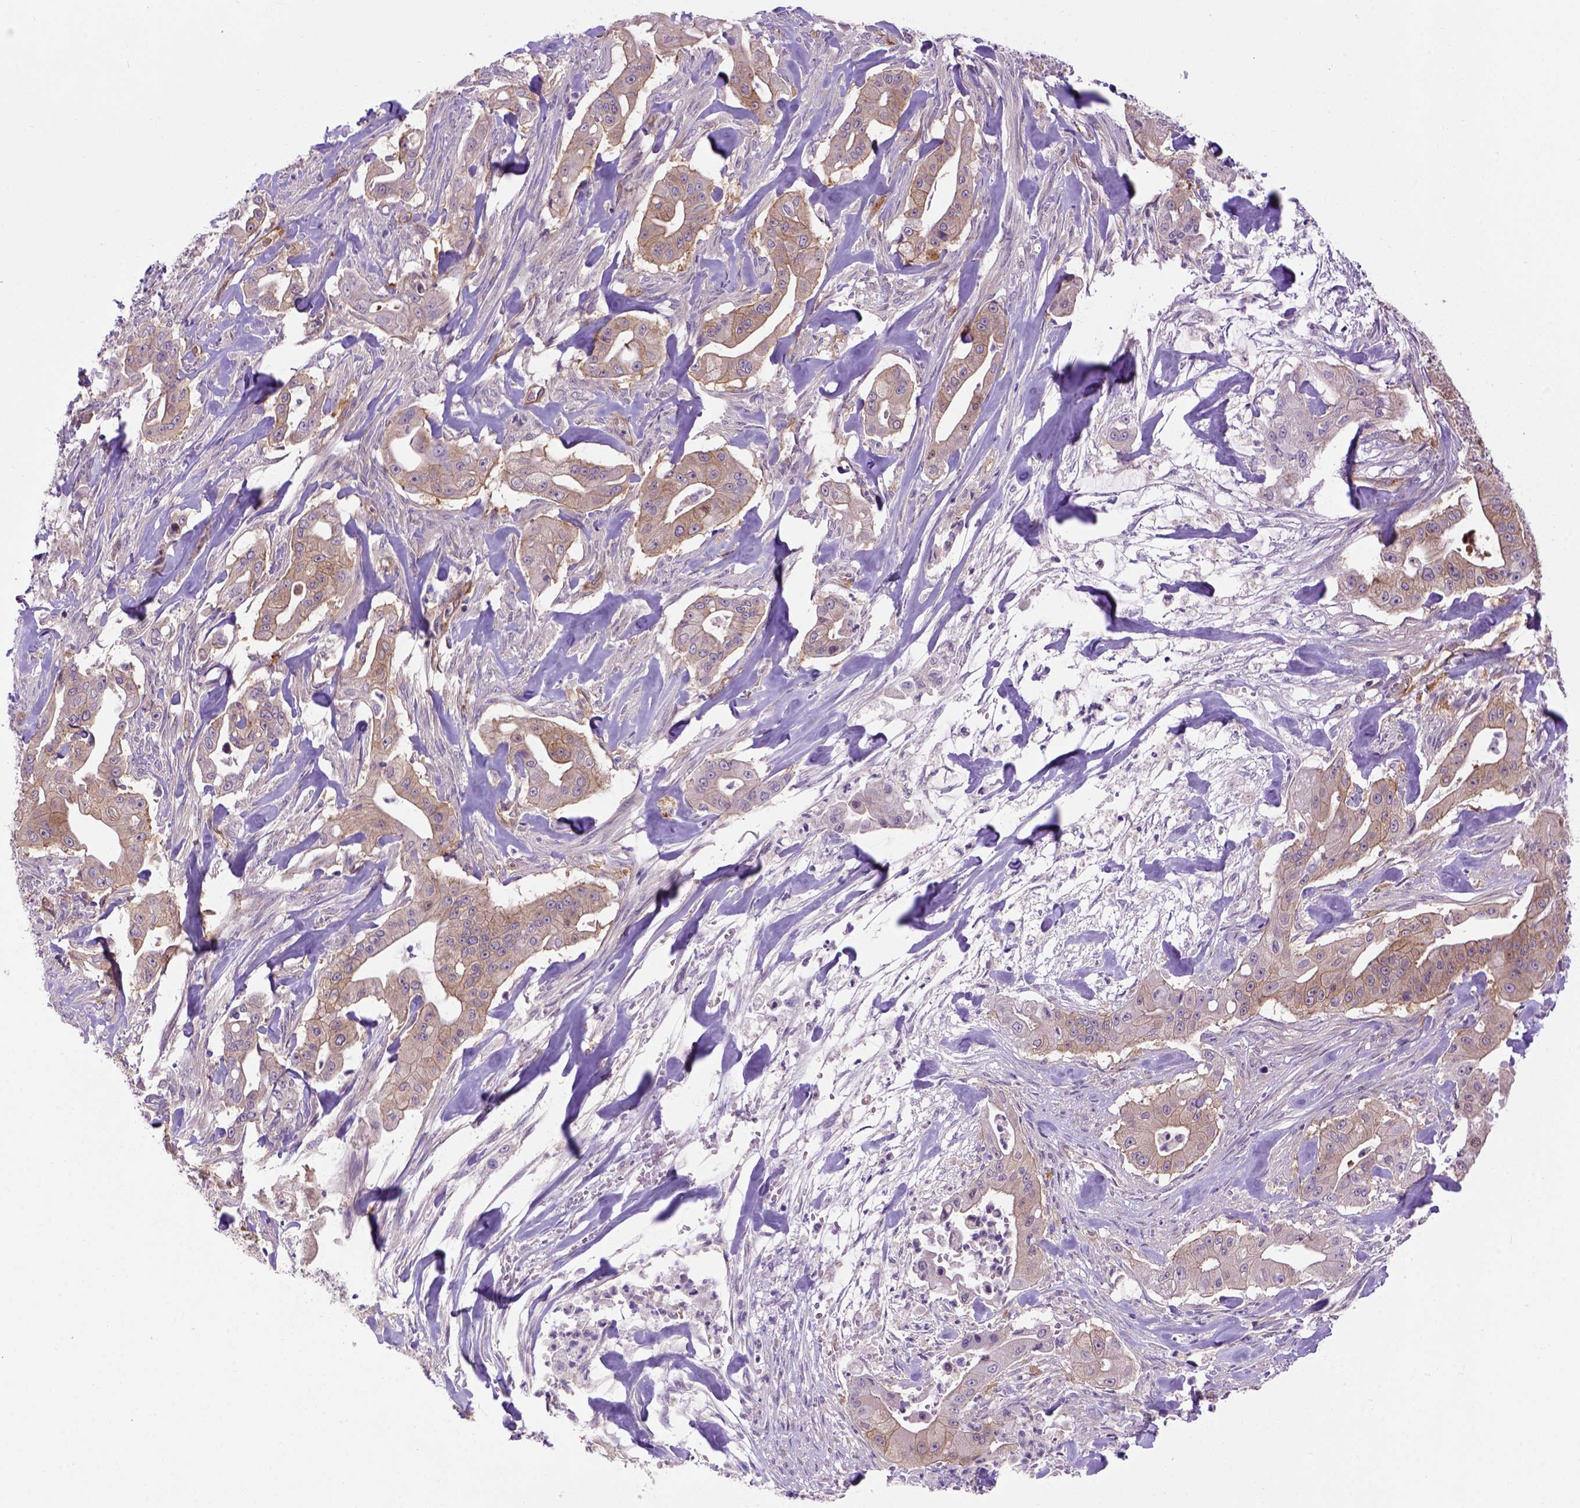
{"staining": {"intensity": "moderate", "quantity": "<25%", "location": "cytoplasmic/membranous"}, "tissue": "pancreatic cancer", "cell_type": "Tumor cells", "image_type": "cancer", "snomed": [{"axis": "morphology", "description": "Normal tissue, NOS"}, {"axis": "morphology", "description": "Inflammation, NOS"}, {"axis": "morphology", "description": "Adenocarcinoma, NOS"}, {"axis": "topography", "description": "Pancreas"}], "caption": "Immunohistochemistry histopathology image of human adenocarcinoma (pancreatic) stained for a protein (brown), which exhibits low levels of moderate cytoplasmic/membranous staining in approximately <25% of tumor cells.", "gene": "CASKIN2", "patient": {"sex": "male", "age": 57}}